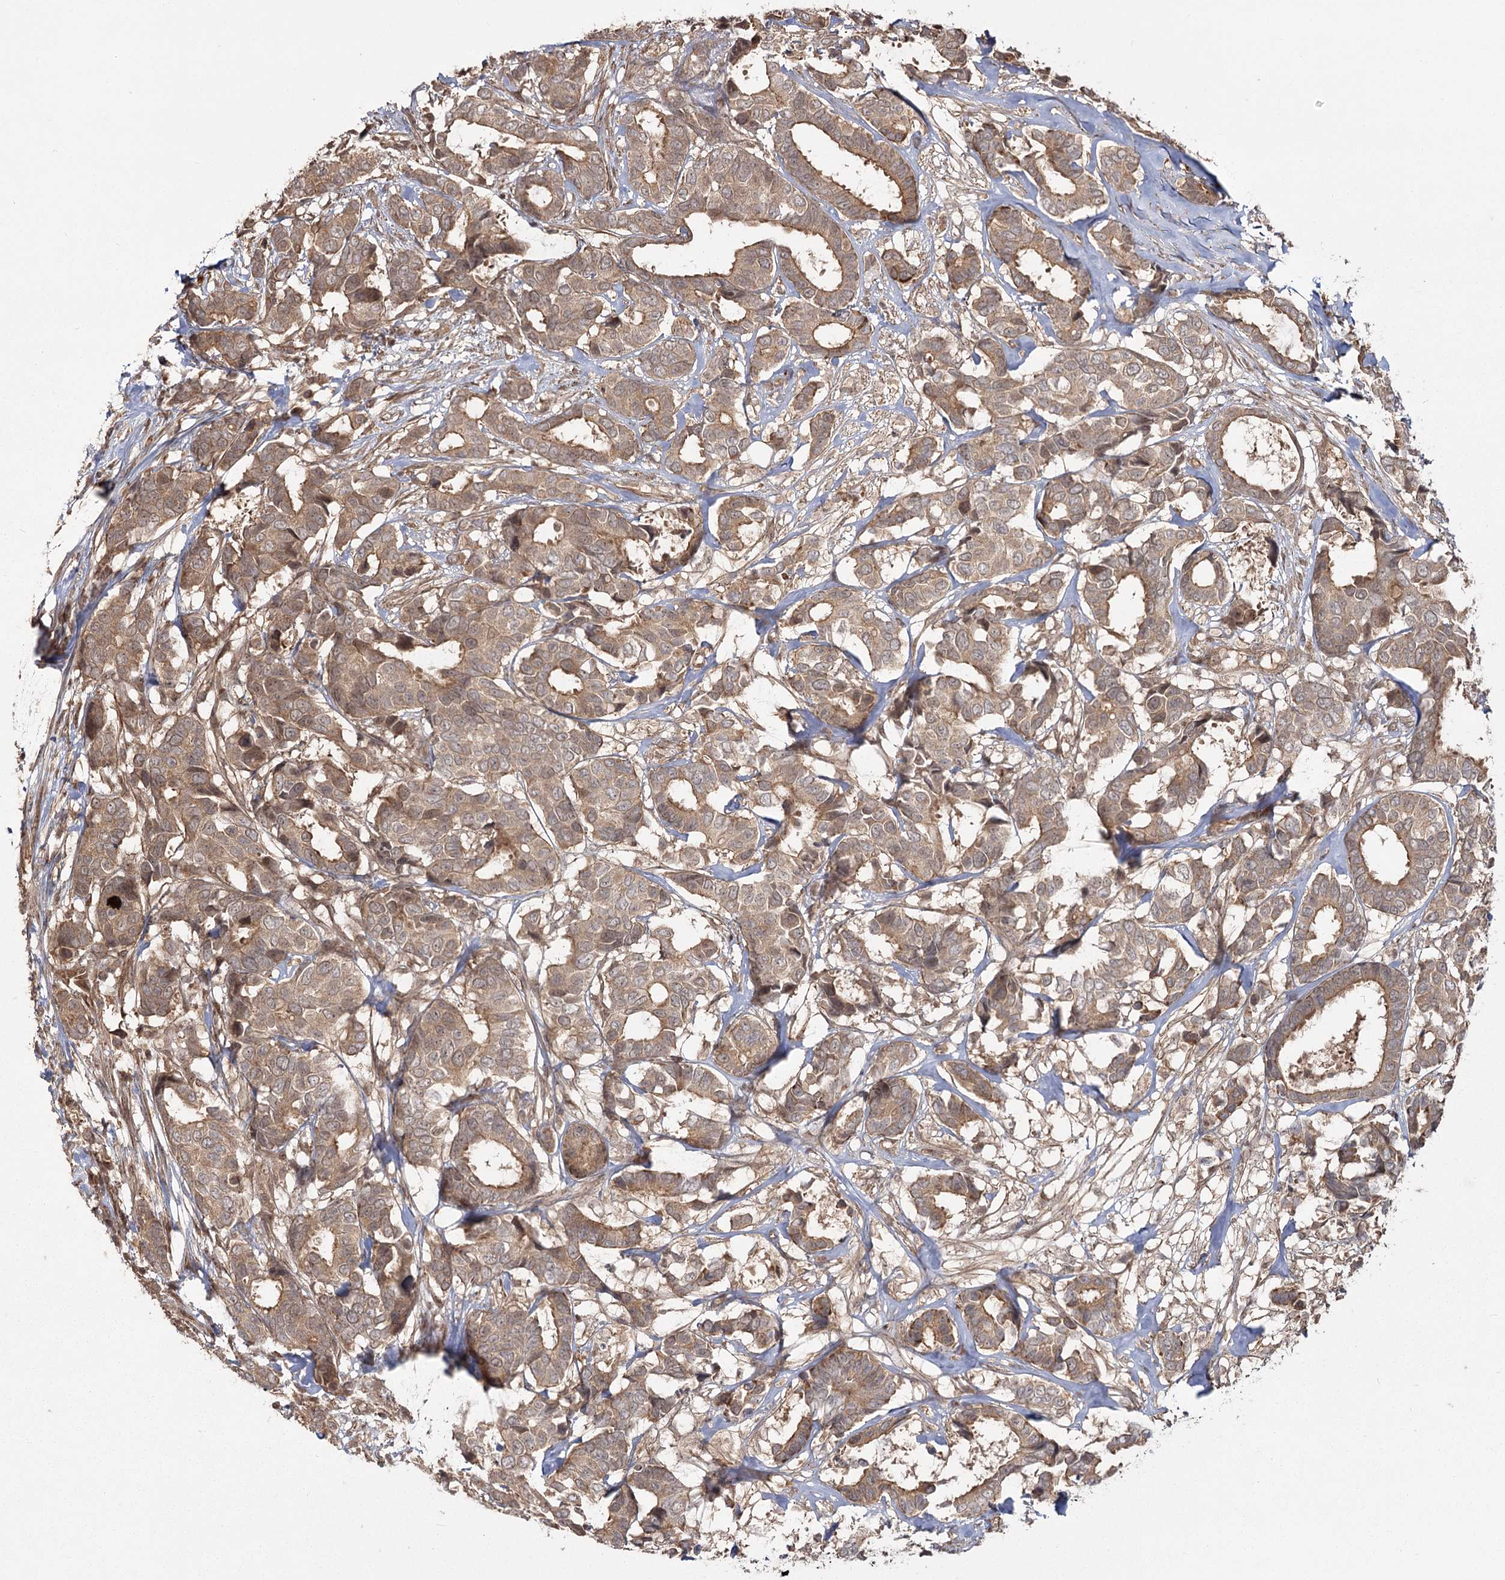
{"staining": {"intensity": "moderate", "quantity": ">75%", "location": "cytoplasmic/membranous"}, "tissue": "breast cancer", "cell_type": "Tumor cells", "image_type": "cancer", "snomed": [{"axis": "morphology", "description": "Duct carcinoma"}, {"axis": "topography", "description": "Breast"}], "caption": "Immunohistochemistry histopathology image of neoplastic tissue: intraductal carcinoma (breast) stained using immunohistochemistry (IHC) displays medium levels of moderate protein expression localized specifically in the cytoplasmic/membranous of tumor cells, appearing as a cytoplasmic/membranous brown color.", "gene": "R3HDM2", "patient": {"sex": "female", "age": 87}}